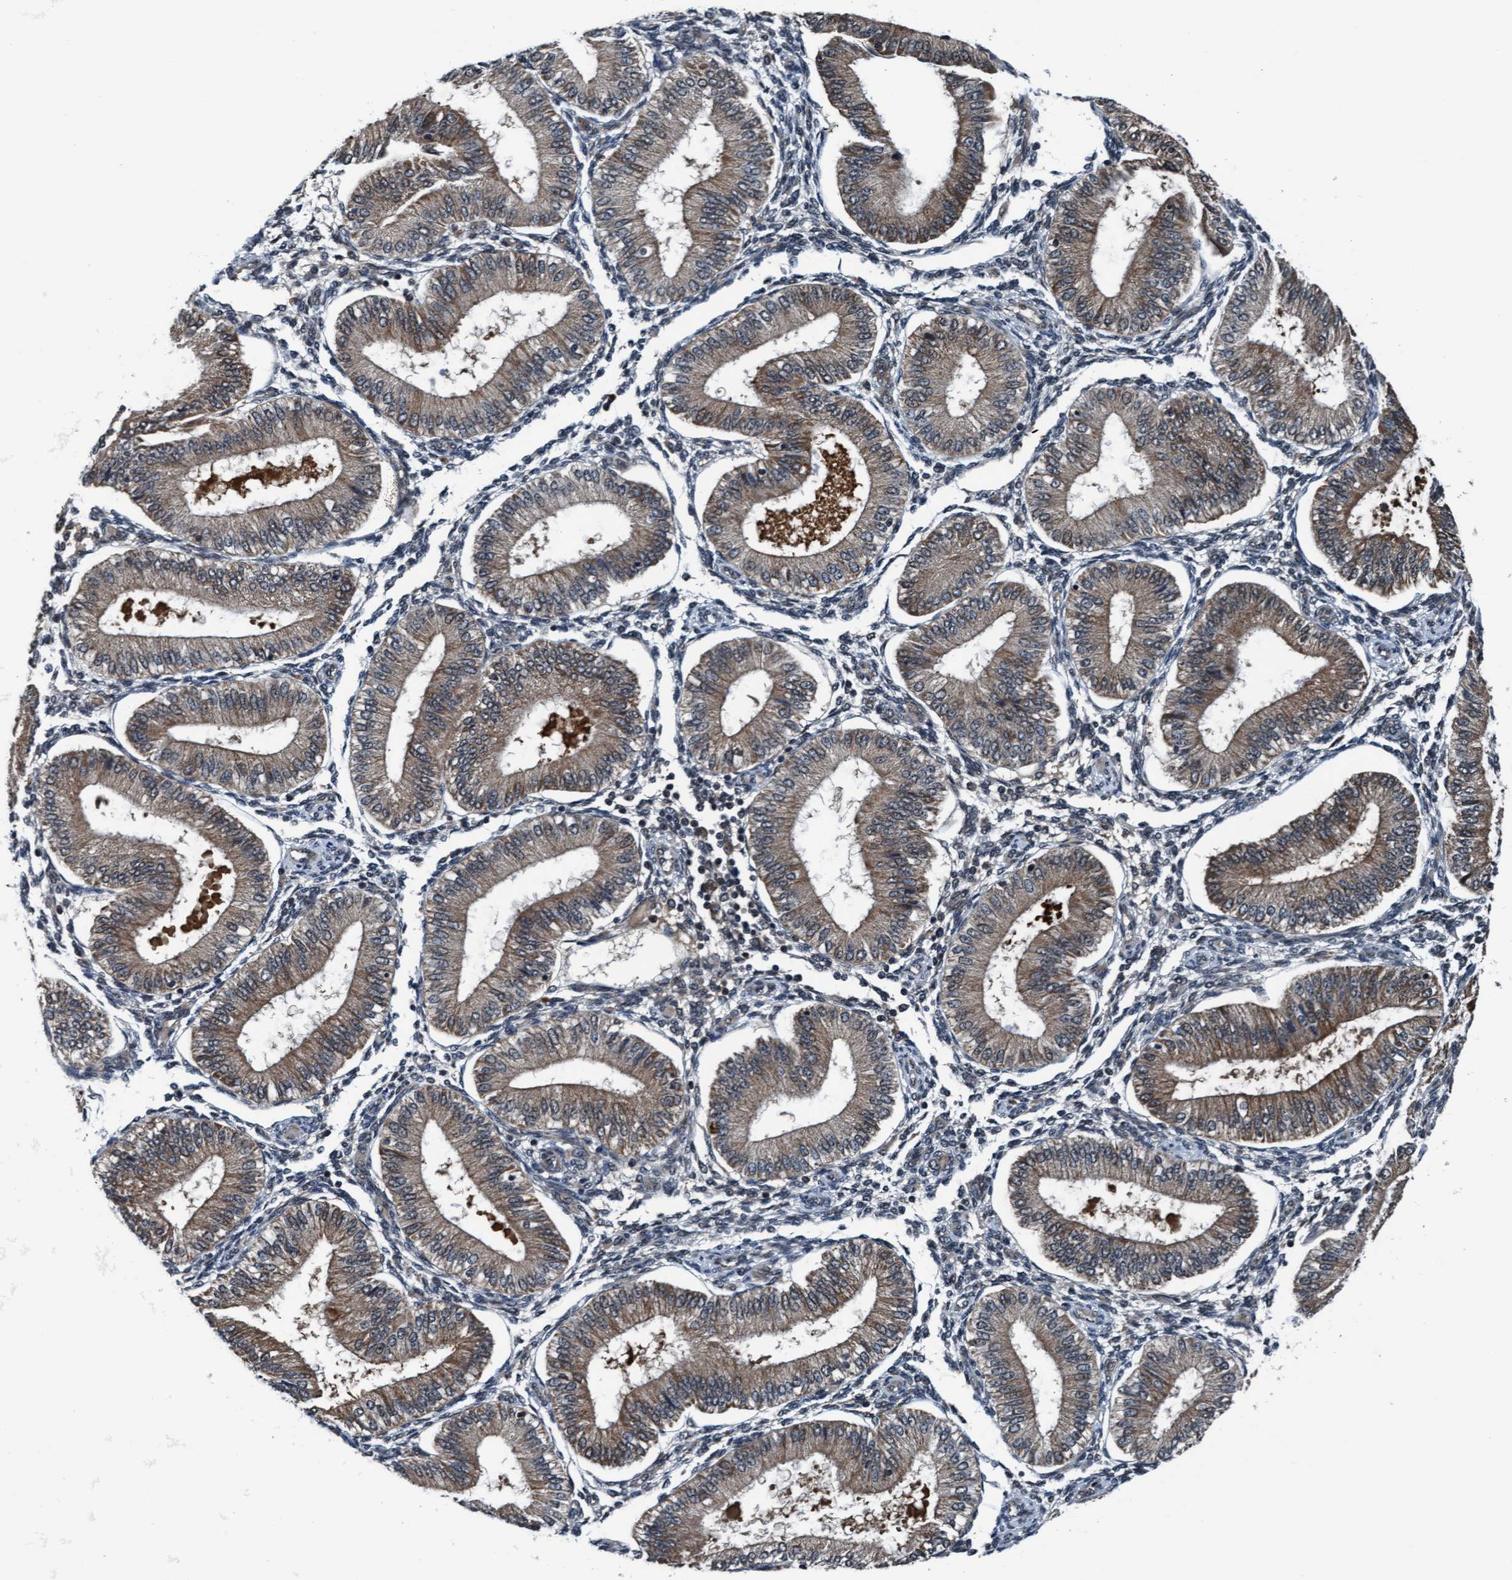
{"staining": {"intensity": "negative", "quantity": "none", "location": "none"}, "tissue": "endometrium", "cell_type": "Cells in endometrial stroma", "image_type": "normal", "snomed": [{"axis": "morphology", "description": "Normal tissue, NOS"}, {"axis": "topography", "description": "Endometrium"}], "caption": "IHC photomicrograph of unremarkable endometrium stained for a protein (brown), which reveals no staining in cells in endometrial stroma. (Brightfield microscopy of DAB IHC at high magnification).", "gene": "WASF1", "patient": {"sex": "female", "age": 39}}